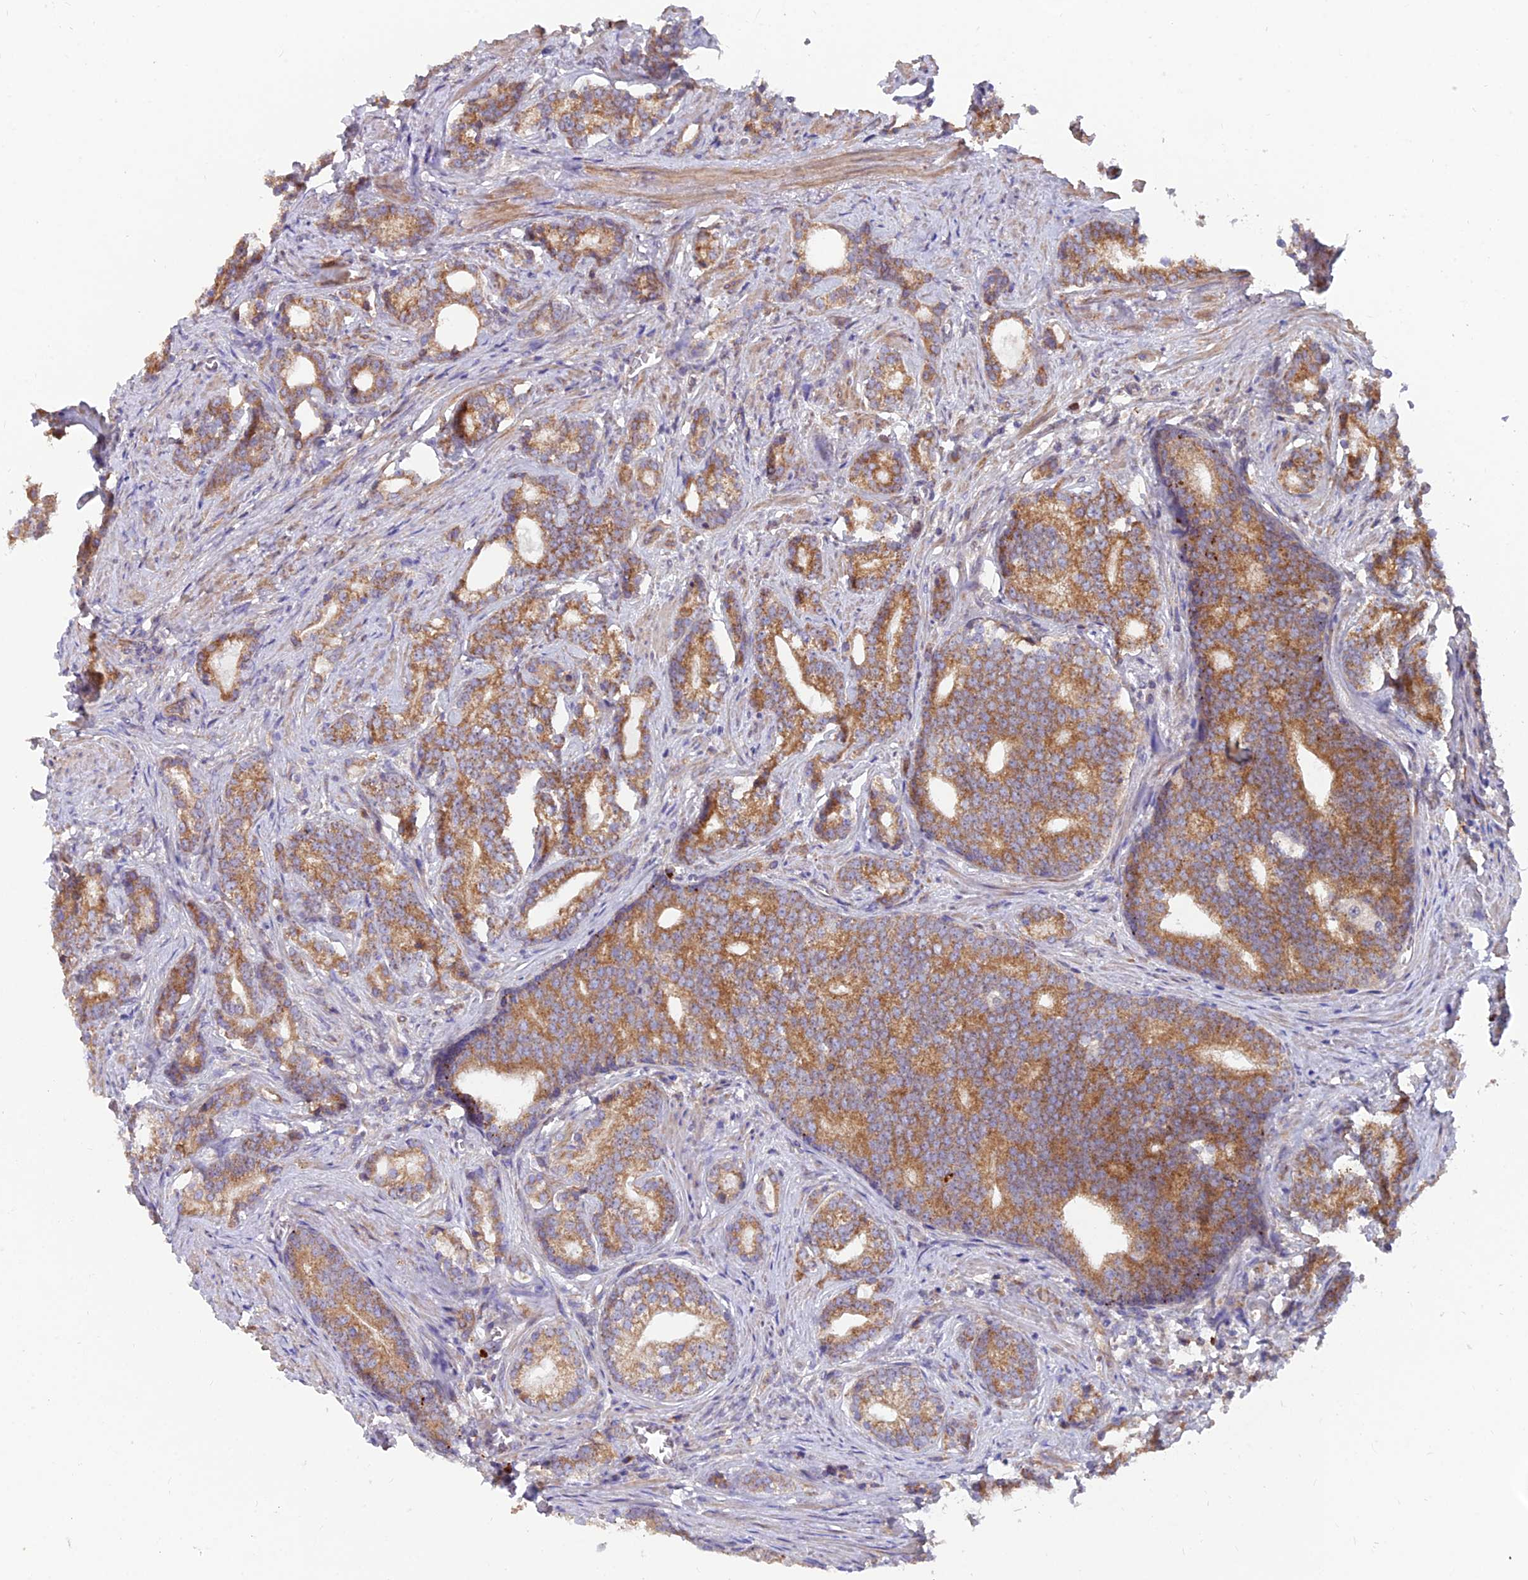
{"staining": {"intensity": "moderate", "quantity": ">75%", "location": "cytoplasmic/membranous"}, "tissue": "prostate cancer", "cell_type": "Tumor cells", "image_type": "cancer", "snomed": [{"axis": "morphology", "description": "Adenocarcinoma, Low grade"}, {"axis": "topography", "description": "Prostate"}], "caption": "The image reveals staining of prostate cancer, revealing moderate cytoplasmic/membranous protein positivity (brown color) within tumor cells. The staining is performed using DAB brown chromogen to label protein expression. The nuclei are counter-stained blue using hematoxylin.", "gene": "TBC1D20", "patient": {"sex": "male", "age": 71}}